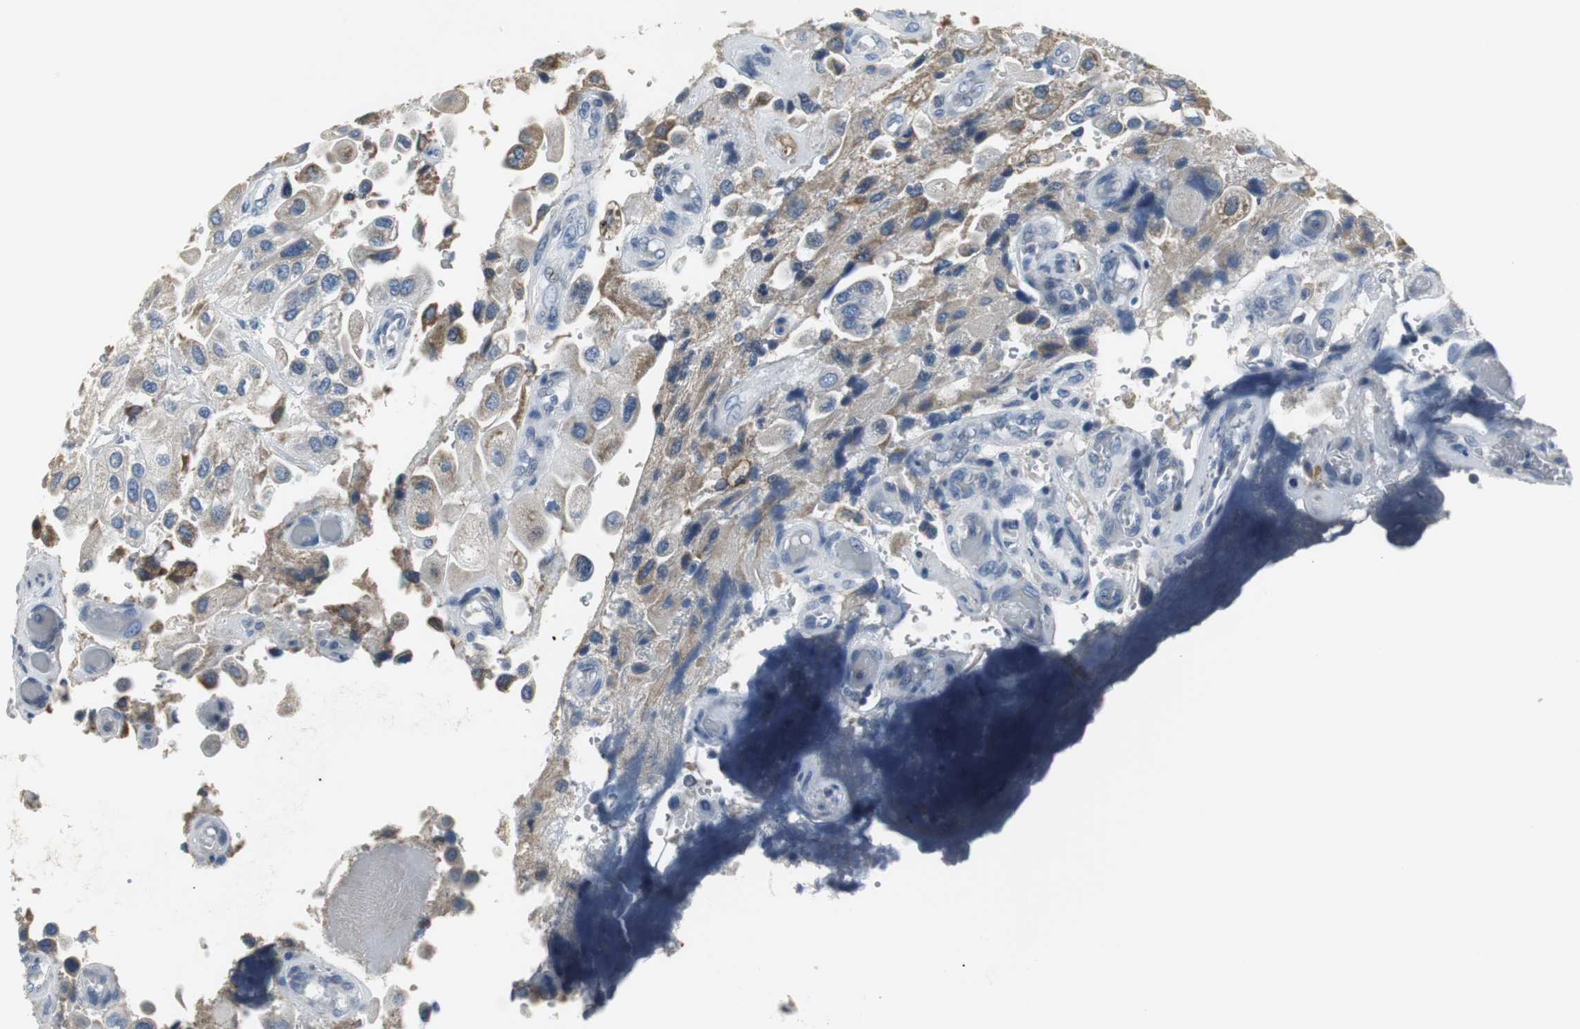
{"staining": {"intensity": "weak", "quantity": "25%-75%", "location": "cytoplasmic/membranous"}, "tissue": "urothelial cancer", "cell_type": "Tumor cells", "image_type": "cancer", "snomed": [{"axis": "morphology", "description": "Urothelial carcinoma, High grade"}, {"axis": "topography", "description": "Urinary bladder"}], "caption": "Tumor cells exhibit low levels of weak cytoplasmic/membranous positivity in approximately 25%-75% of cells in human urothelial cancer. Nuclei are stained in blue.", "gene": "SLC2A5", "patient": {"sex": "female", "age": 64}}